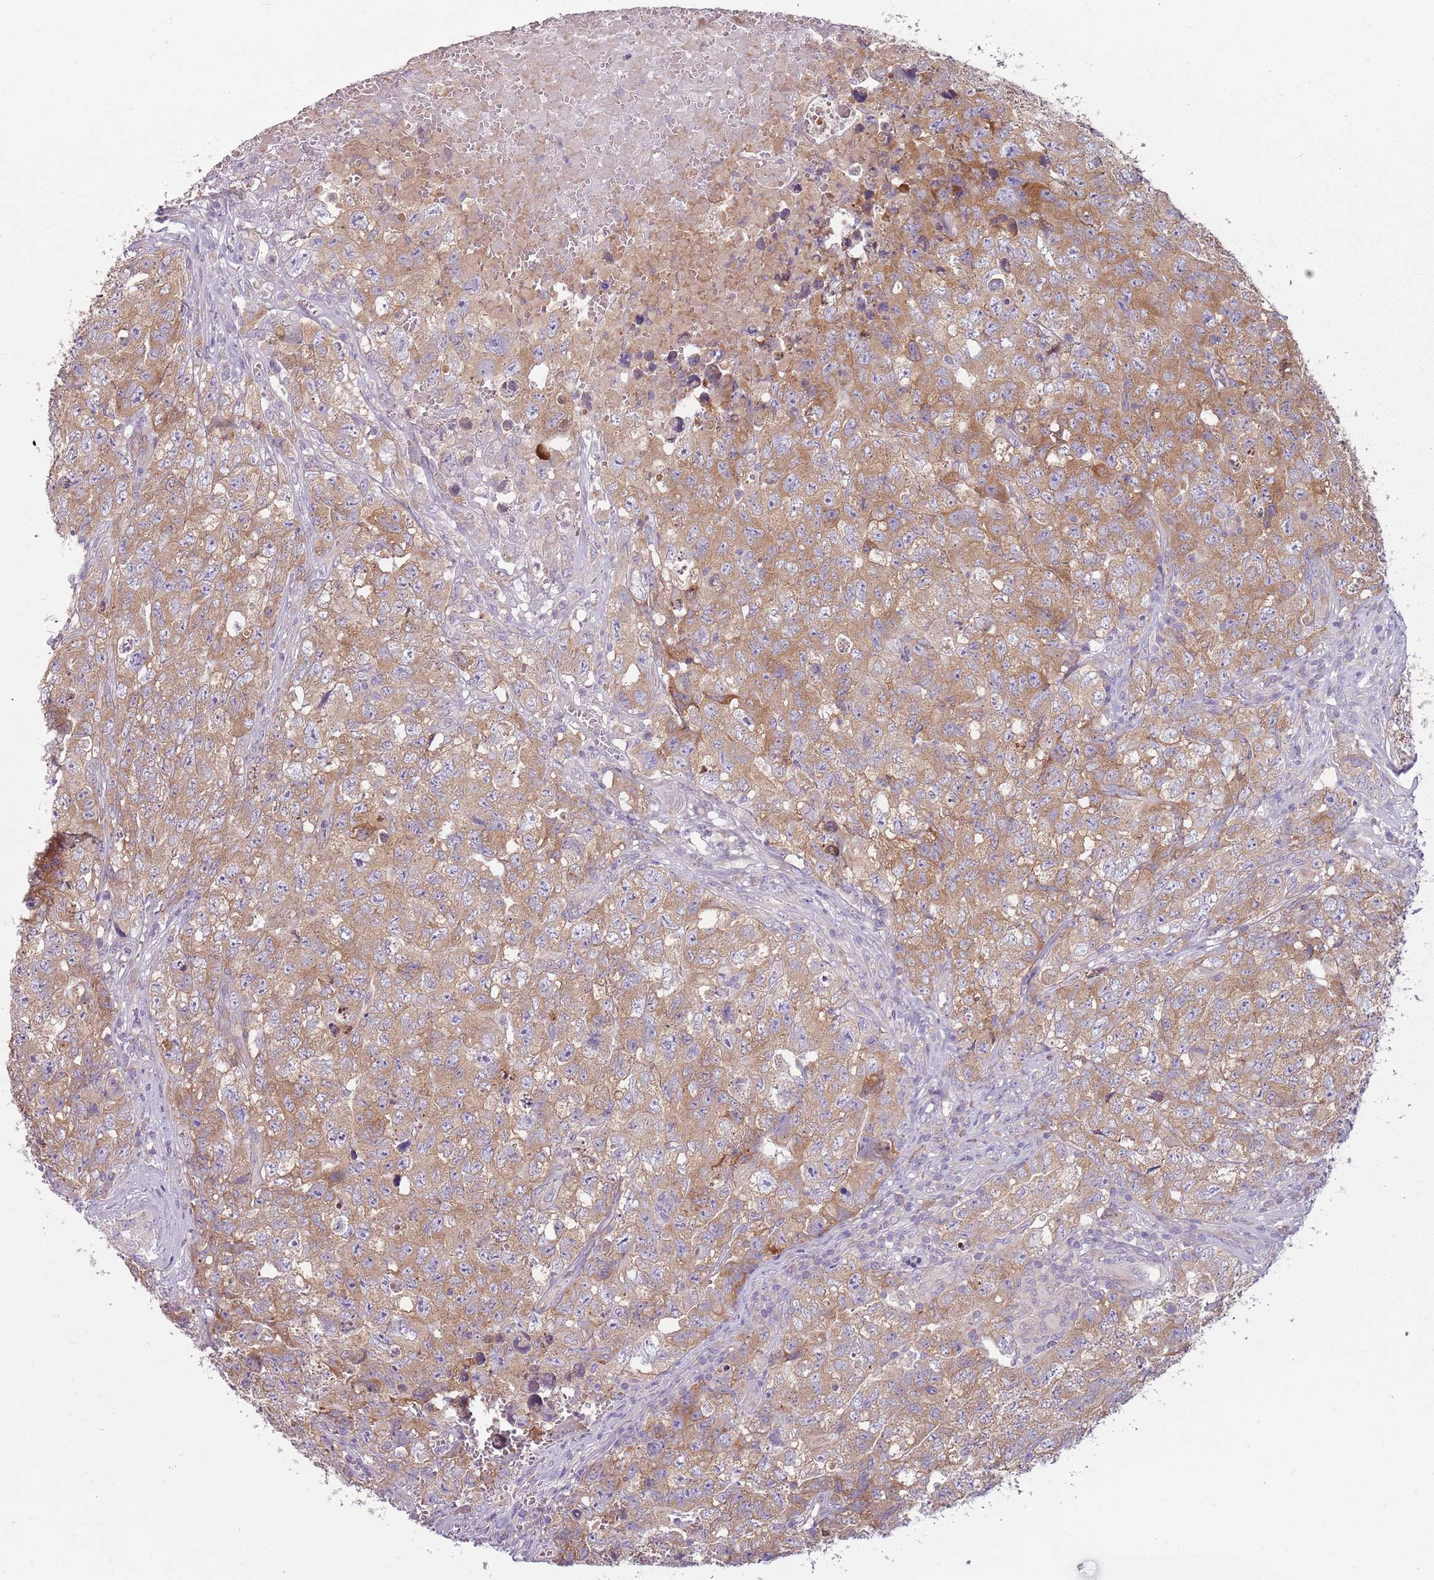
{"staining": {"intensity": "weak", "quantity": ">75%", "location": "cytoplasmic/membranous"}, "tissue": "testis cancer", "cell_type": "Tumor cells", "image_type": "cancer", "snomed": [{"axis": "morphology", "description": "Carcinoma, Embryonal, NOS"}, {"axis": "topography", "description": "Testis"}], "caption": "DAB immunohistochemical staining of embryonal carcinoma (testis) exhibits weak cytoplasmic/membranous protein positivity in about >75% of tumor cells. (IHC, brightfield microscopy, high magnification).", "gene": "HSPA14", "patient": {"sex": "male", "age": 31}}